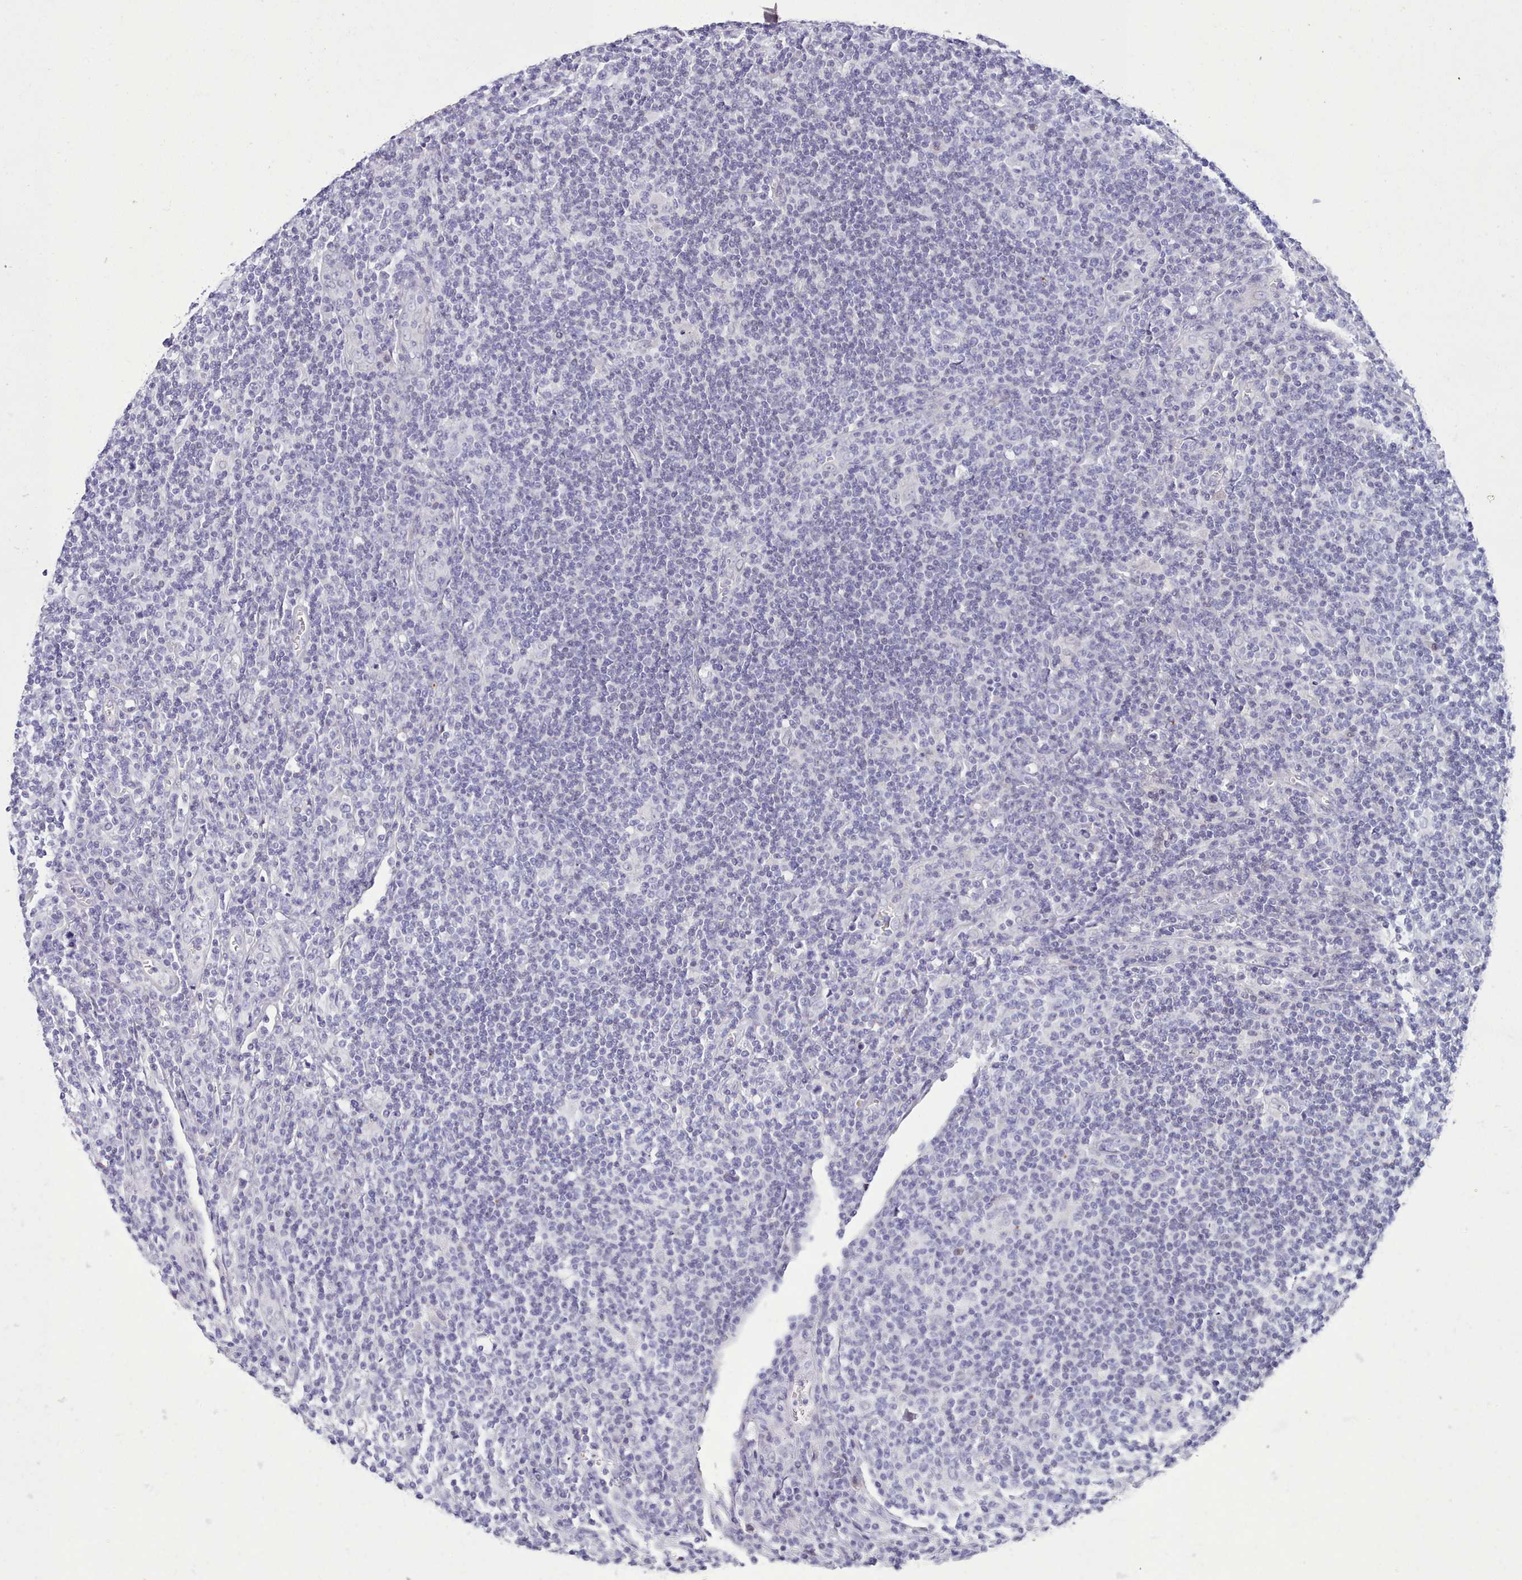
{"staining": {"intensity": "negative", "quantity": "none", "location": "none"}, "tissue": "lymphoma", "cell_type": "Tumor cells", "image_type": "cancer", "snomed": [{"axis": "morphology", "description": "Hodgkin's disease, NOS"}, {"axis": "topography", "description": "Lymph node"}], "caption": "Immunohistochemistry (IHC) photomicrograph of neoplastic tissue: lymphoma stained with DAB reveals no significant protein staining in tumor cells.", "gene": "TMEM253", "patient": {"sex": "male", "age": 83}}